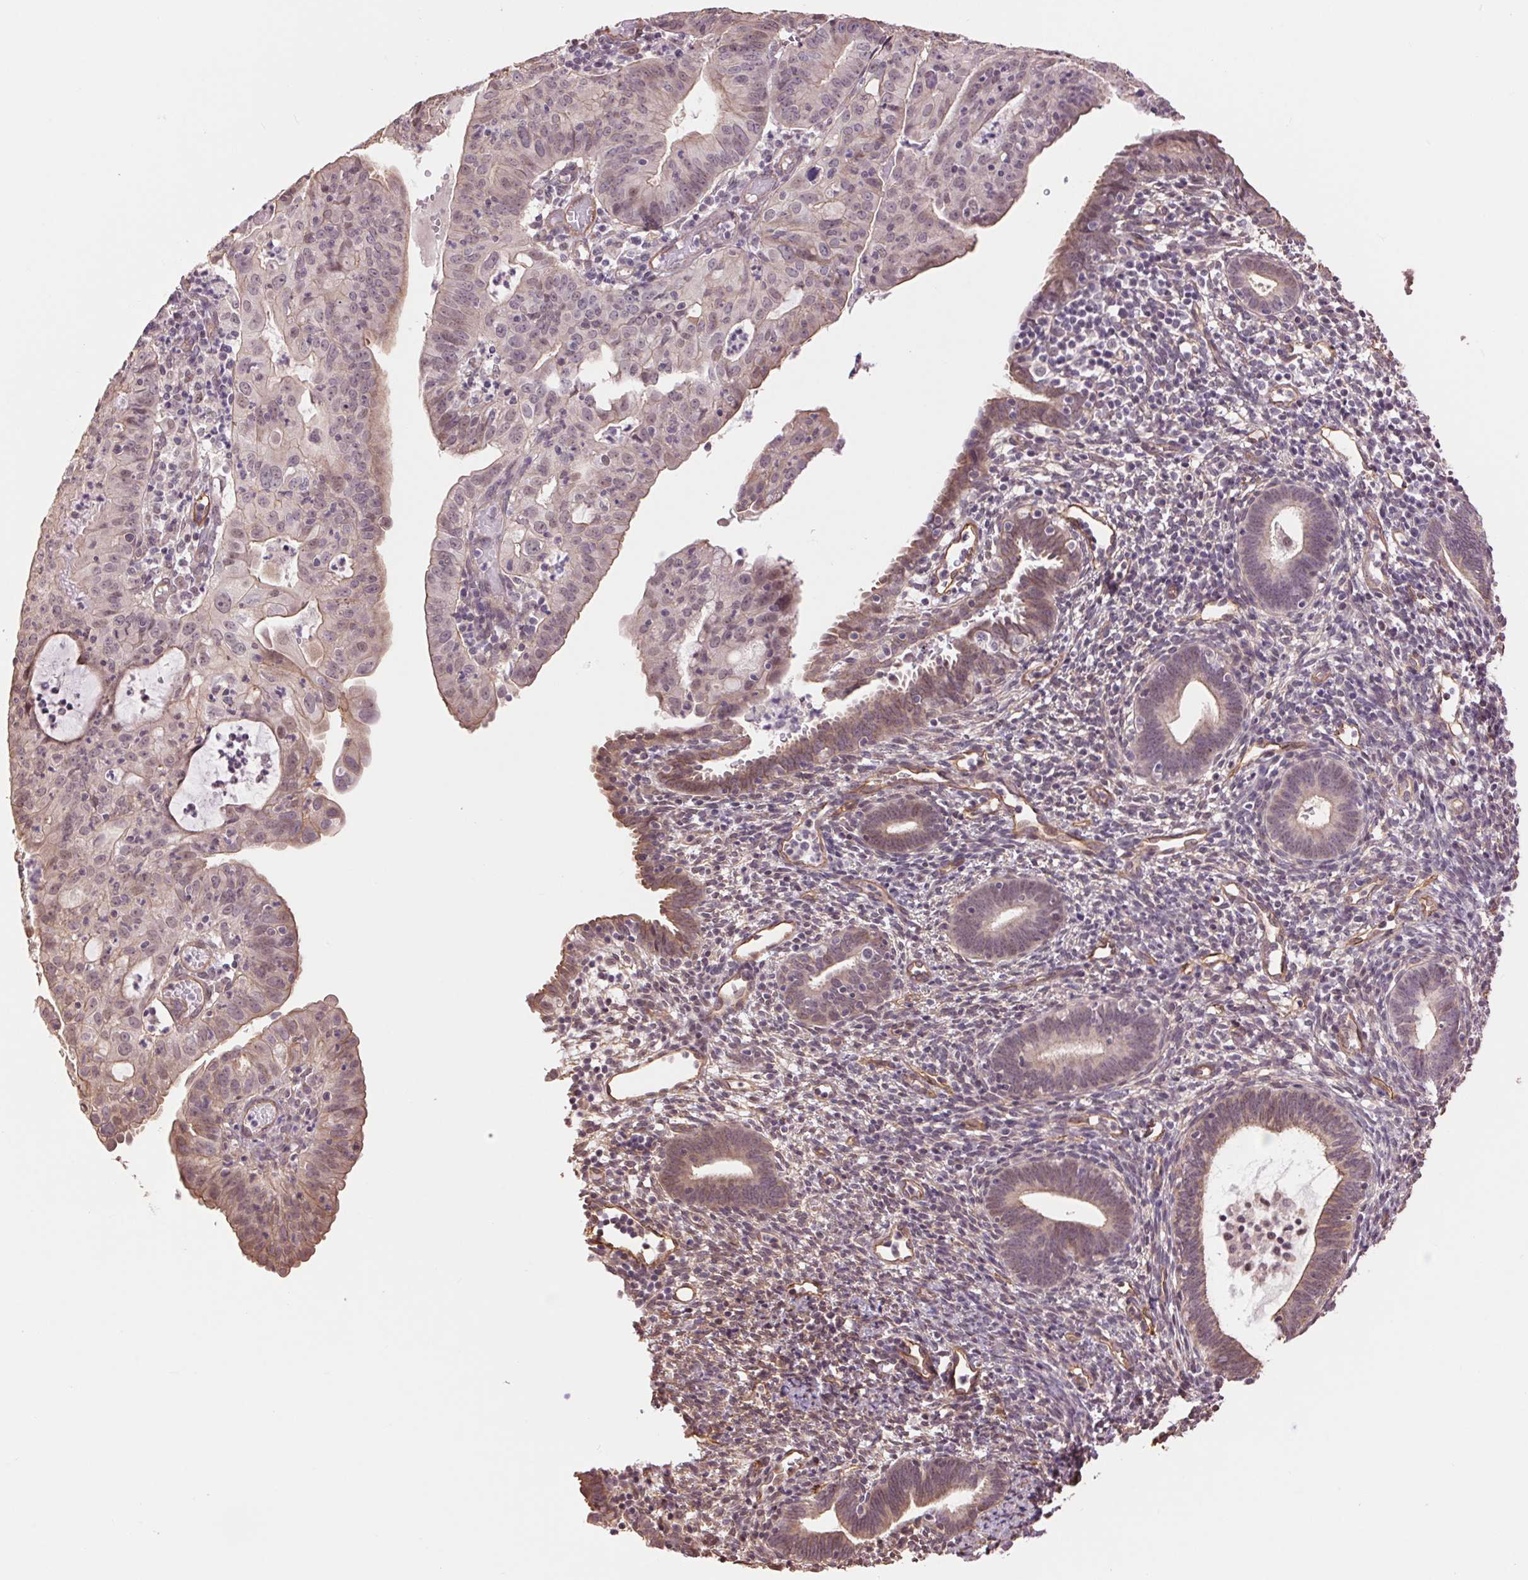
{"staining": {"intensity": "weak", "quantity": "<25%", "location": "cytoplasmic/membranous,nuclear"}, "tissue": "endometrial cancer", "cell_type": "Tumor cells", "image_type": "cancer", "snomed": [{"axis": "morphology", "description": "Adenocarcinoma, NOS"}, {"axis": "topography", "description": "Endometrium"}], "caption": "Tumor cells are negative for brown protein staining in endometrial cancer (adenocarcinoma). (Brightfield microscopy of DAB IHC at high magnification).", "gene": "PALM", "patient": {"sex": "female", "age": 60}}